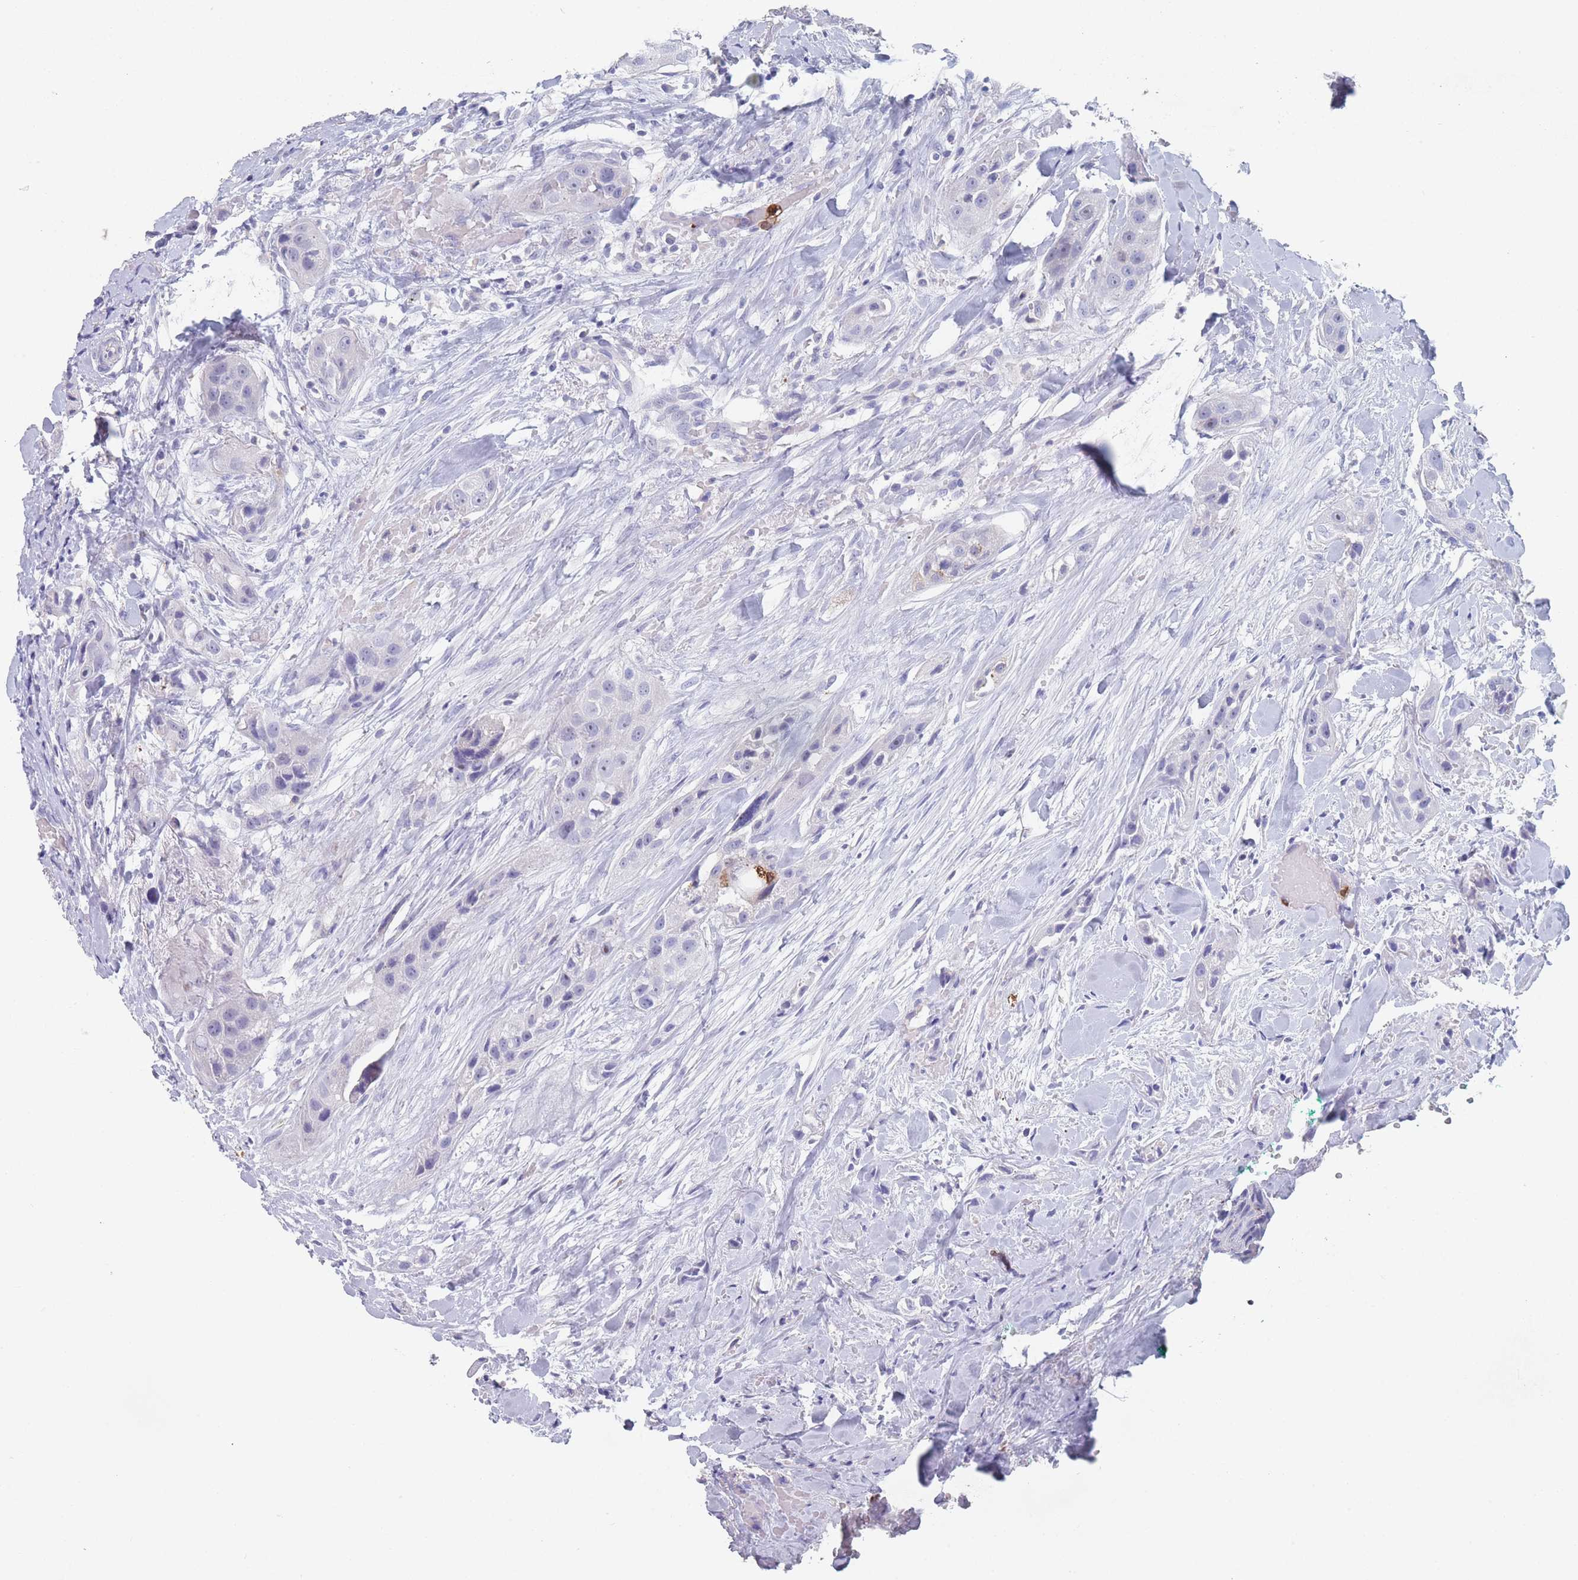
{"staining": {"intensity": "negative", "quantity": "none", "location": "none"}, "tissue": "head and neck cancer", "cell_type": "Tumor cells", "image_type": "cancer", "snomed": [{"axis": "morphology", "description": "Normal tissue, NOS"}, {"axis": "morphology", "description": "Squamous cell carcinoma, NOS"}, {"axis": "topography", "description": "Skeletal muscle"}, {"axis": "topography", "description": "Head-Neck"}], "caption": "Histopathology image shows no significant protein expression in tumor cells of squamous cell carcinoma (head and neck). (DAB immunohistochemistry (IHC) visualized using brightfield microscopy, high magnification).", "gene": "ATP1A3", "patient": {"sex": "male", "age": 51}}